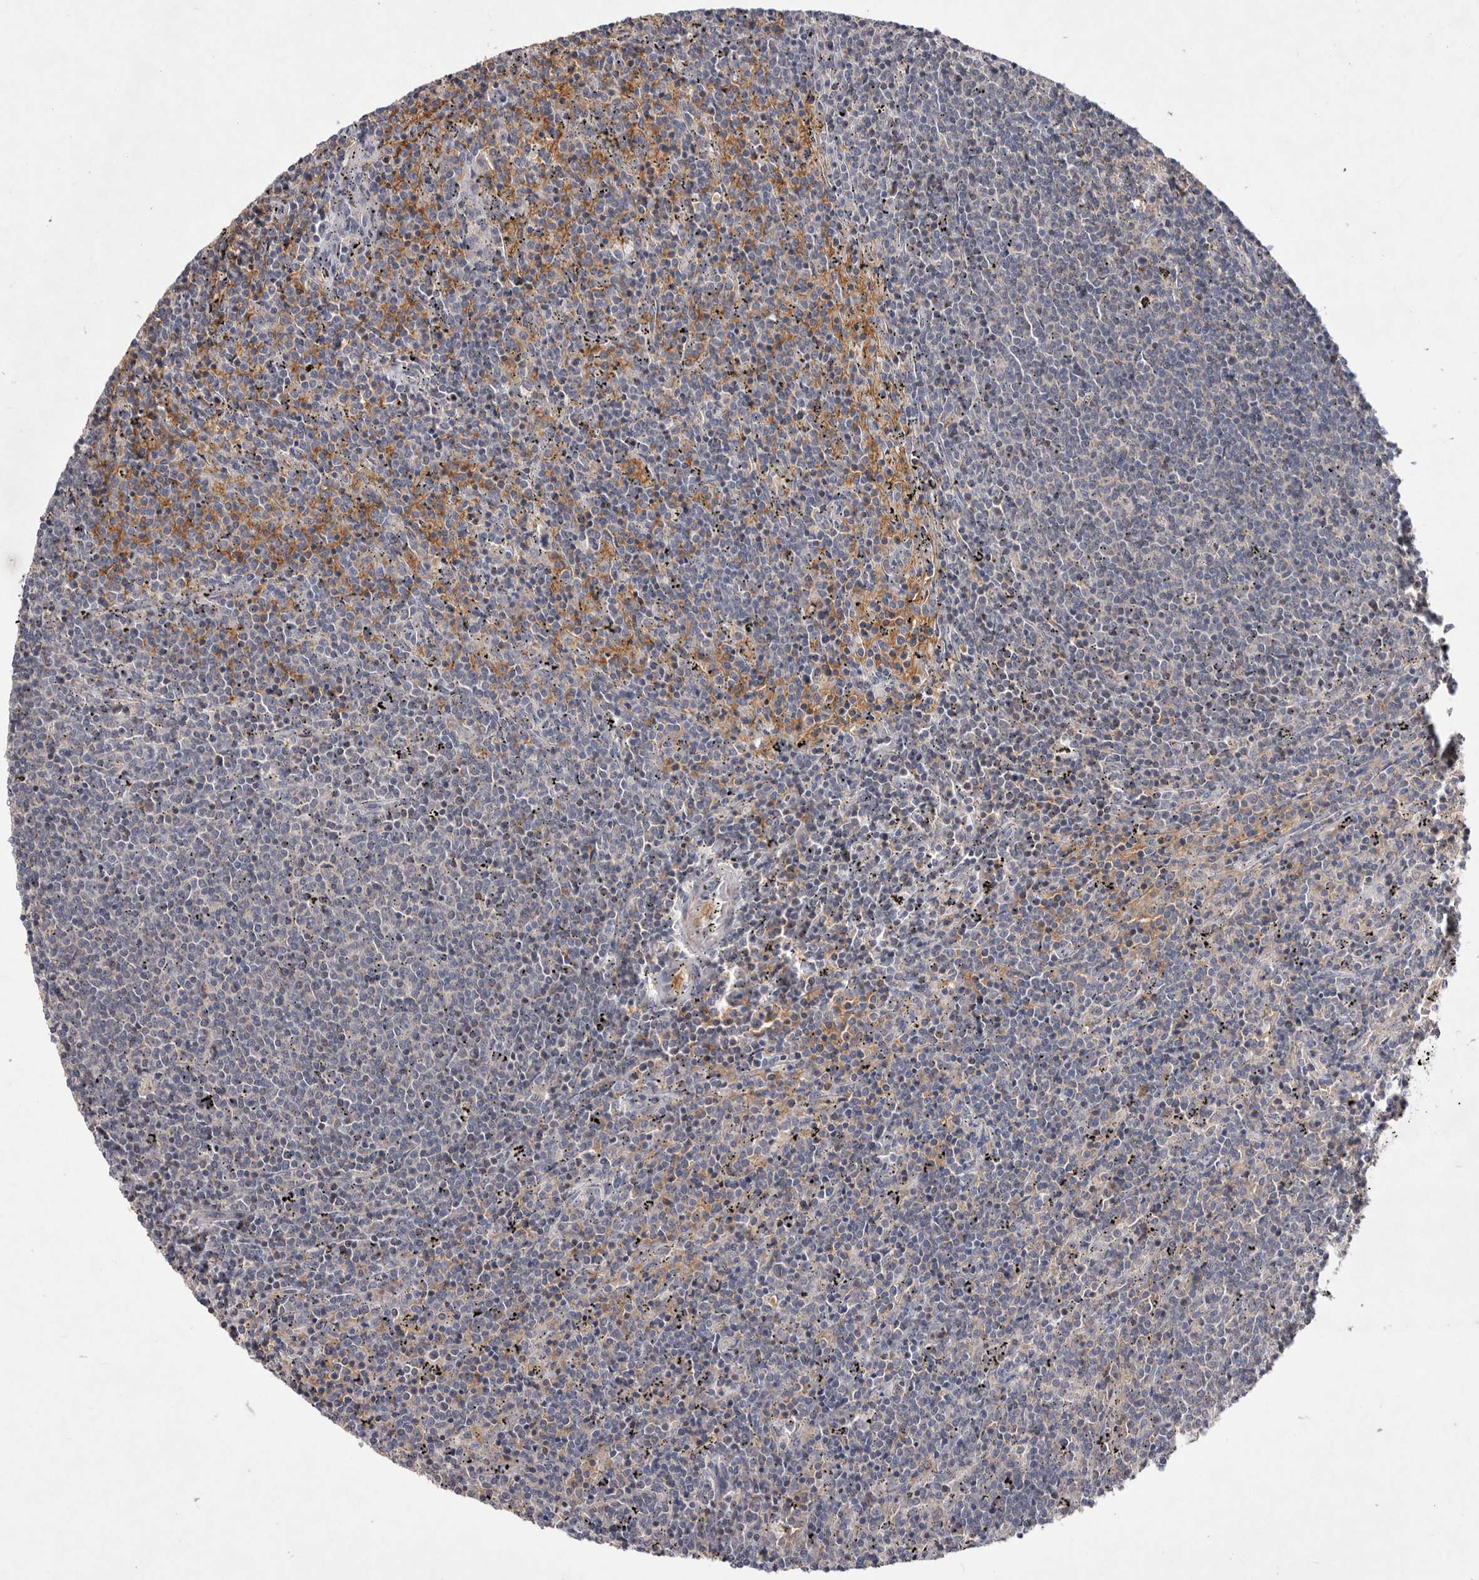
{"staining": {"intensity": "negative", "quantity": "none", "location": "none"}, "tissue": "lymphoma", "cell_type": "Tumor cells", "image_type": "cancer", "snomed": [{"axis": "morphology", "description": "Malignant lymphoma, non-Hodgkin's type, Low grade"}, {"axis": "topography", "description": "Spleen"}], "caption": "Lymphoma stained for a protein using immunohistochemistry shows no staining tumor cells.", "gene": "TNFSF14", "patient": {"sex": "female", "age": 50}}